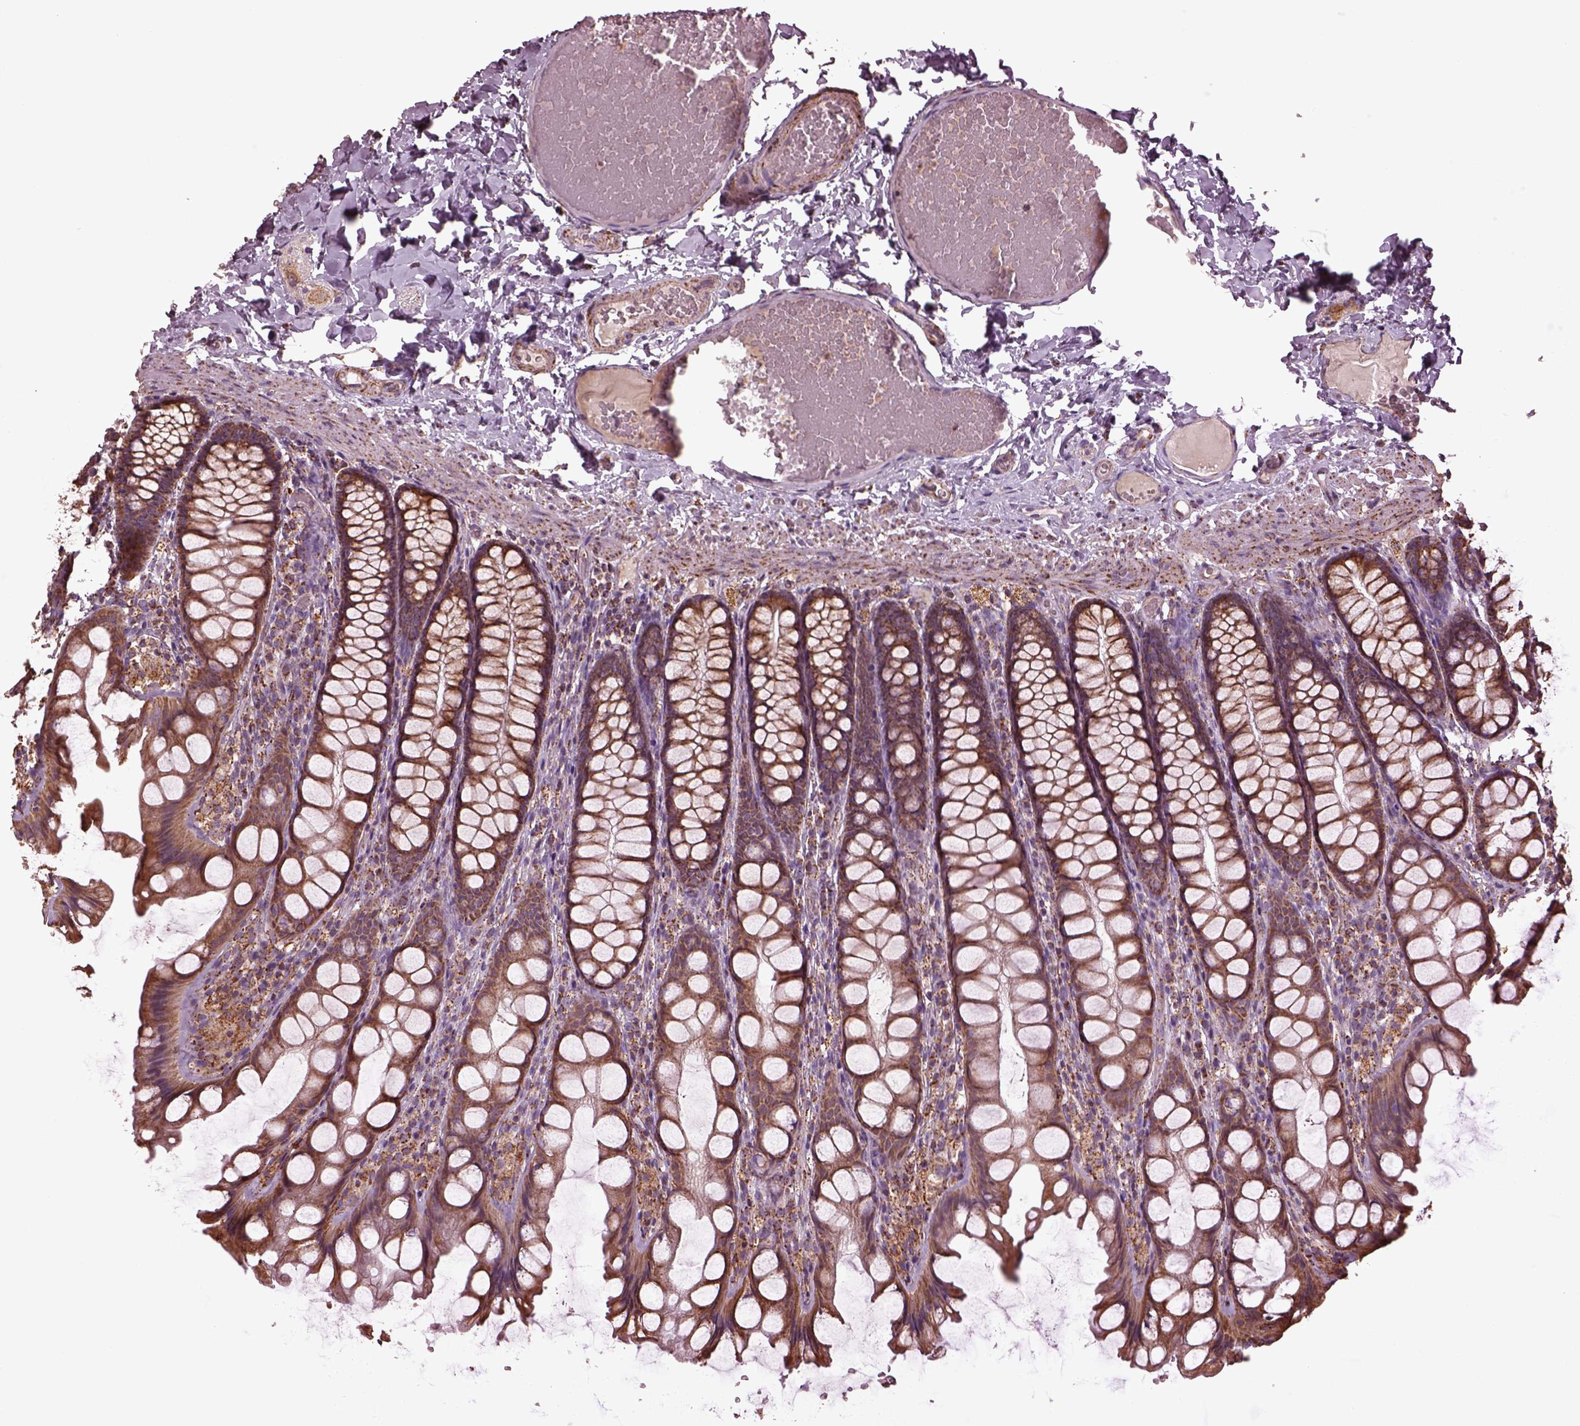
{"staining": {"intensity": "negative", "quantity": "none", "location": "none"}, "tissue": "colon", "cell_type": "Endothelial cells", "image_type": "normal", "snomed": [{"axis": "morphology", "description": "Normal tissue, NOS"}, {"axis": "topography", "description": "Colon"}], "caption": "High magnification brightfield microscopy of benign colon stained with DAB (3,3'-diaminobenzidine) (brown) and counterstained with hematoxylin (blue): endothelial cells show no significant staining.", "gene": "TMEM254", "patient": {"sex": "male", "age": 47}}